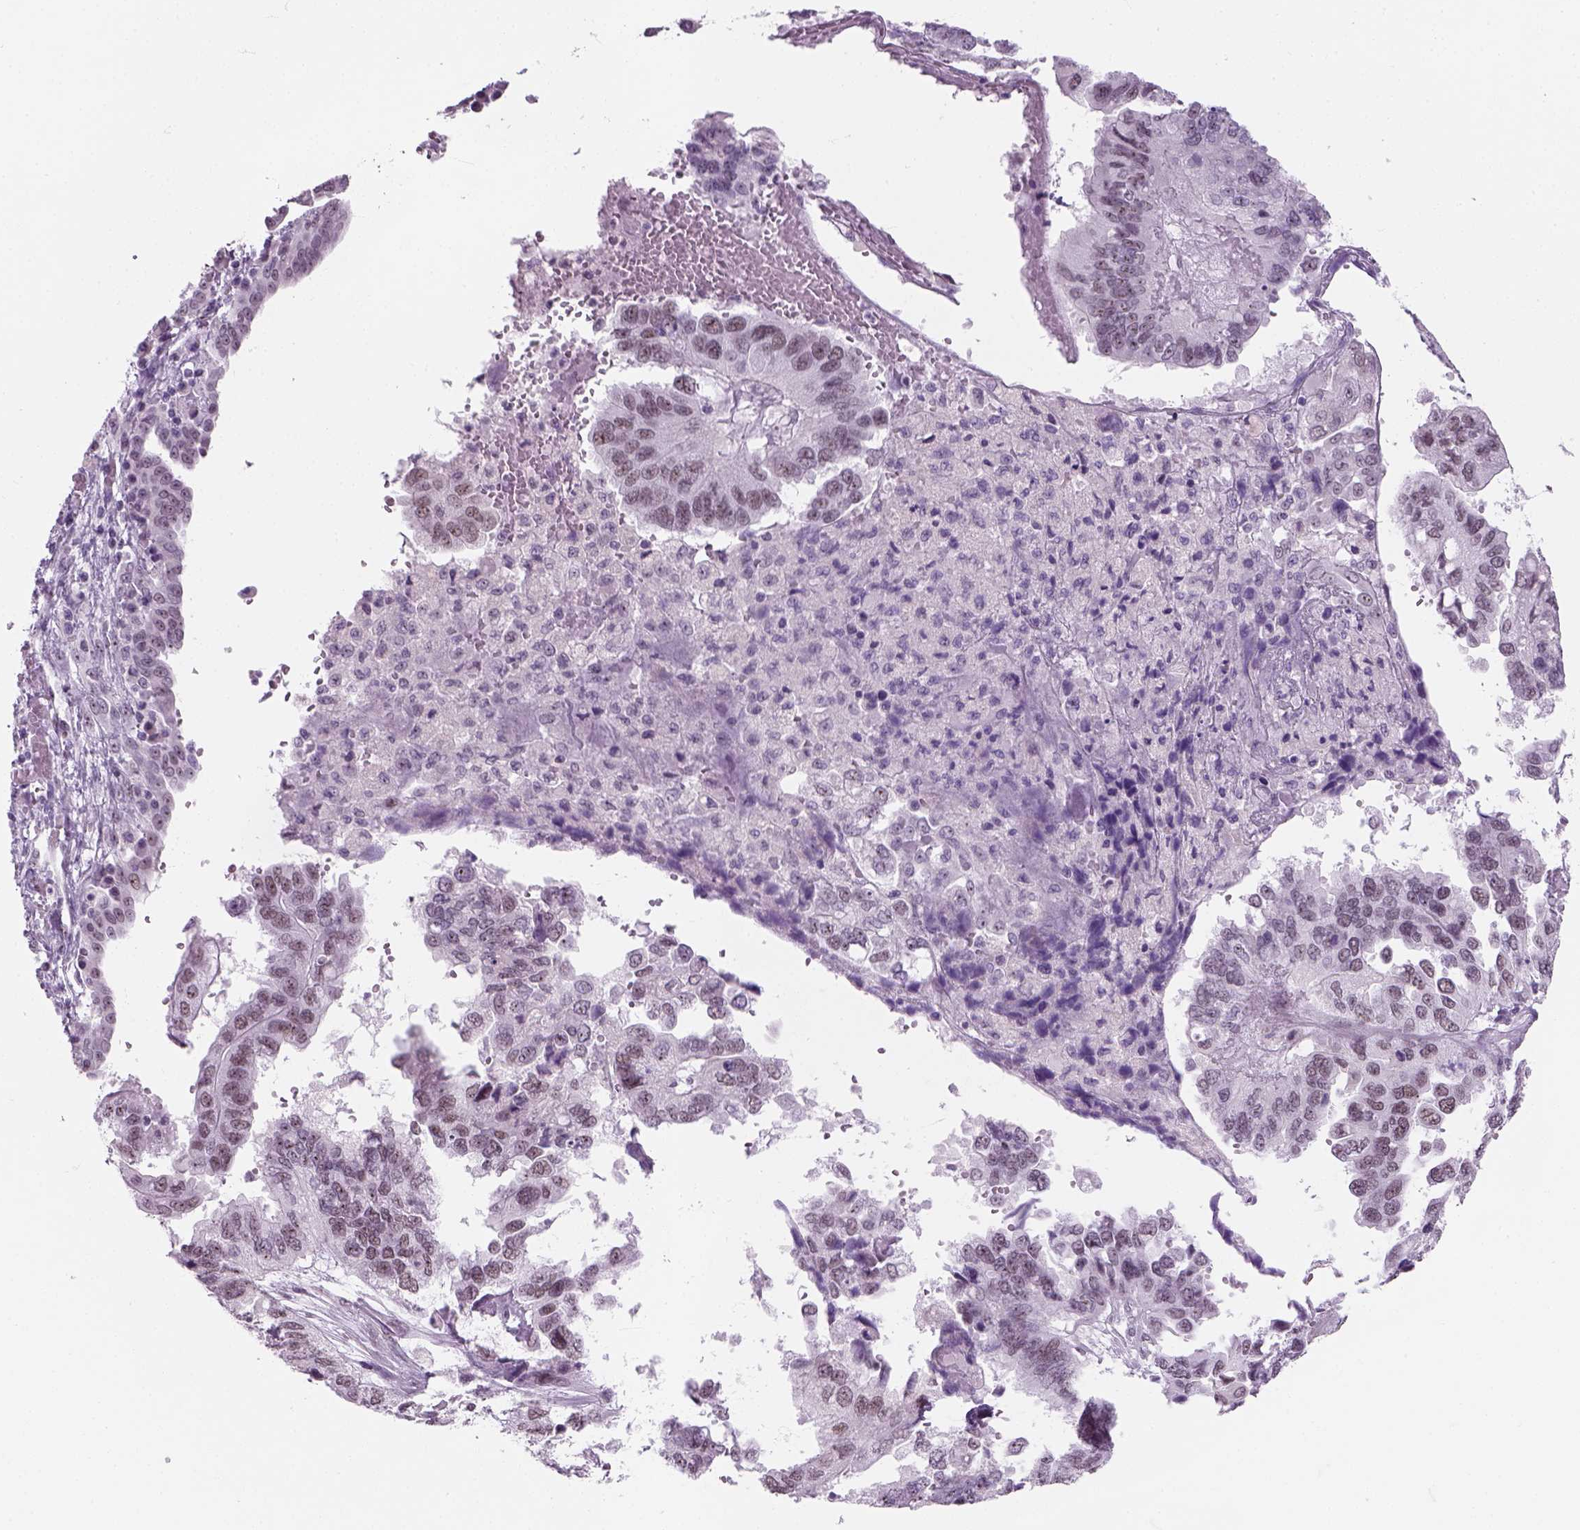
{"staining": {"intensity": "weak", "quantity": ">75%", "location": "nuclear"}, "tissue": "ovarian cancer", "cell_type": "Tumor cells", "image_type": "cancer", "snomed": [{"axis": "morphology", "description": "Cystadenocarcinoma, serous, NOS"}, {"axis": "topography", "description": "Ovary"}], "caption": "About >75% of tumor cells in ovarian serous cystadenocarcinoma display weak nuclear protein positivity as visualized by brown immunohistochemical staining.", "gene": "ZNF865", "patient": {"sex": "female", "age": 79}}